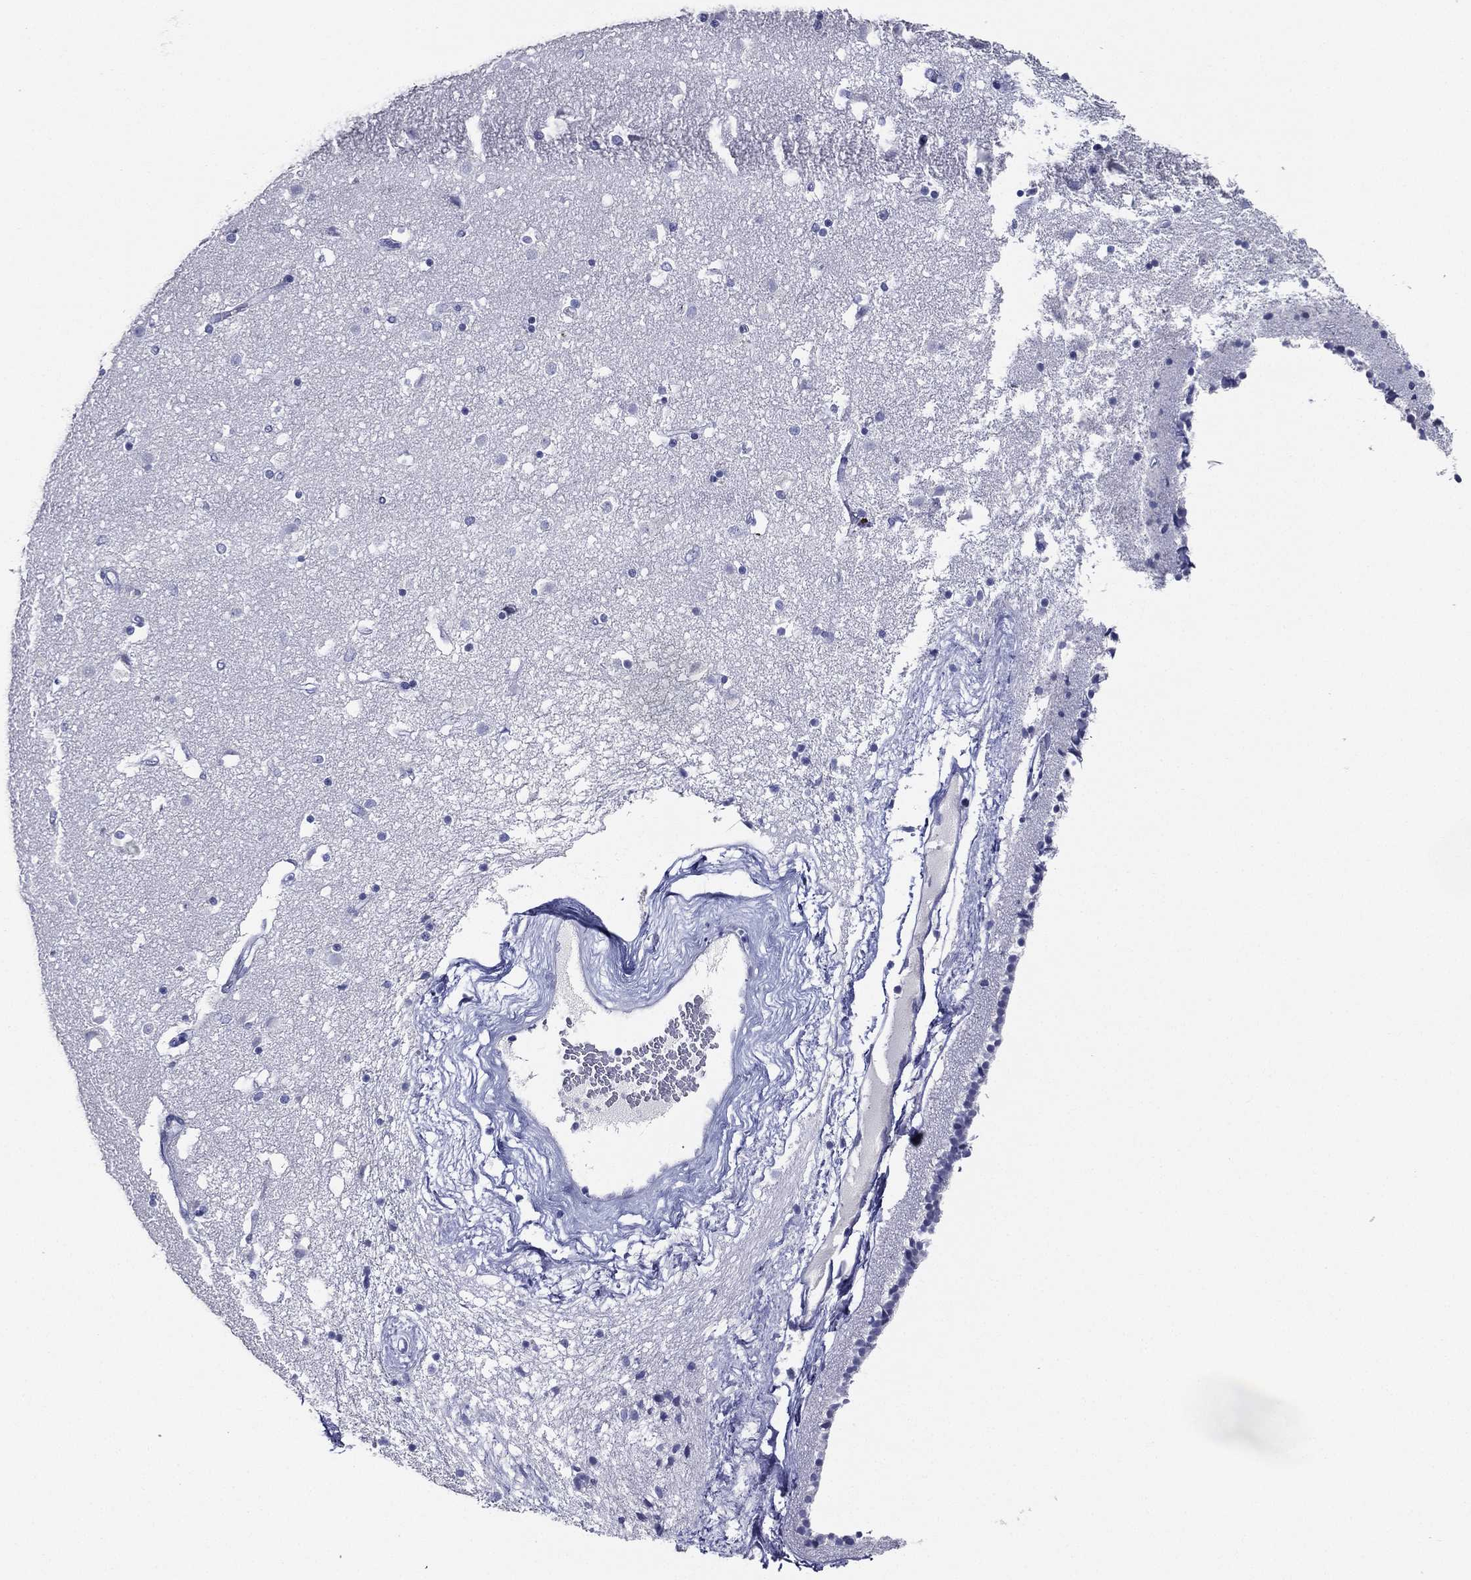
{"staining": {"intensity": "negative", "quantity": "none", "location": "none"}, "tissue": "caudate", "cell_type": "Glial cells", "image_type": "normal", "snomed": [{"axis": "morphology", "description": "Normal tissue, NOS"}, {"axis": "topography", "description": "Lateral ventricle wall"}], "caption": "There is no significant positivity in glial cells of caudate.", "gene": "TFAP2A", "patient": {"sex": "female", "age": 71}}